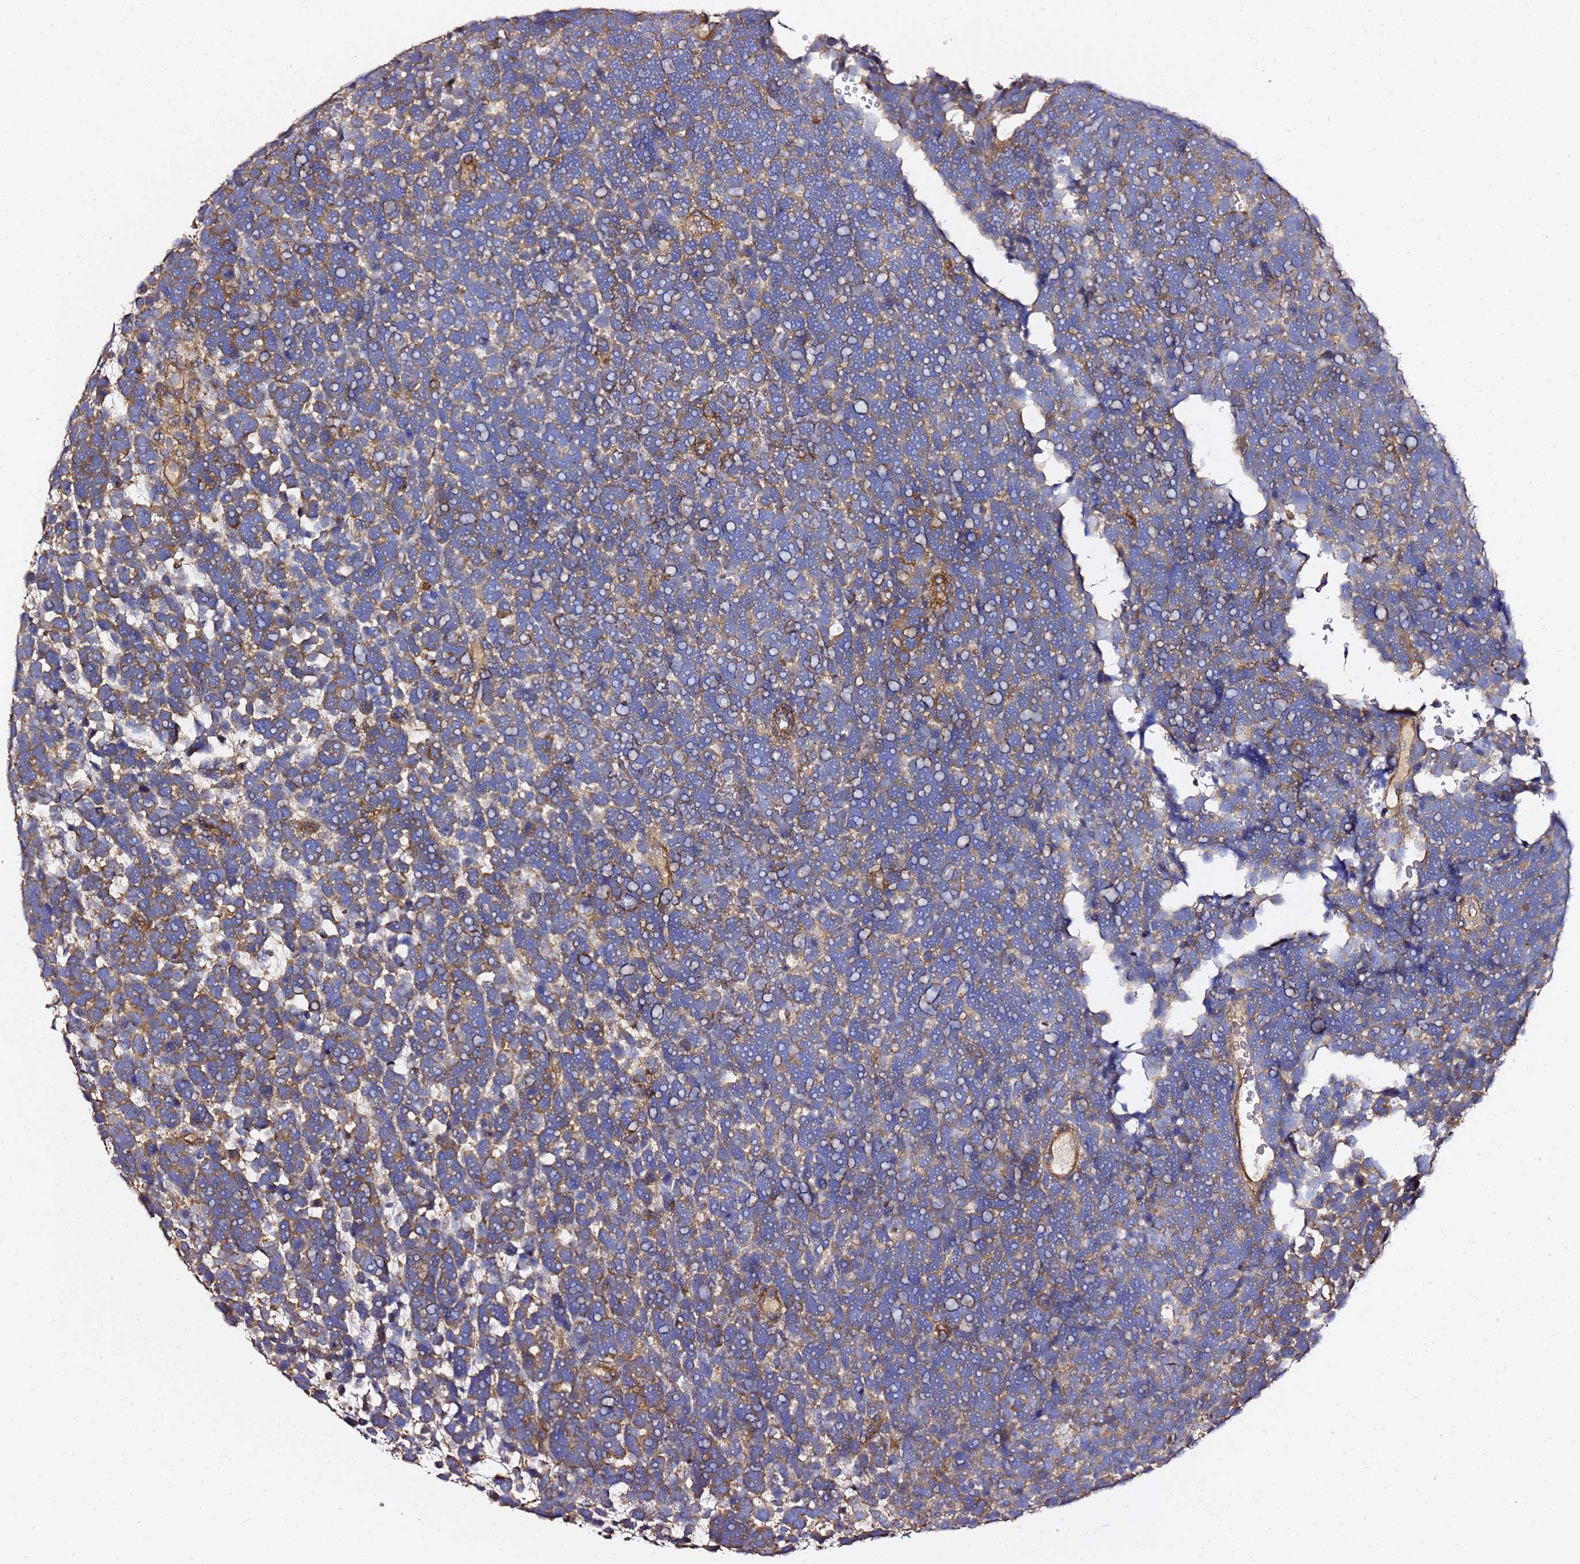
{"staining": {"intensity": "moderate", "quantity": "<25%", "location": "cytoplasmic/membranous"}, "tissue": "urothelial cancer", "cell_type": "Tumor cells", "image_type": "cancer", "snomed": [{"axis": "morphology", "description": "Urothelial carcinoma, High grade"}, {"axis": "topography", "description": "Urinary bladder"}], "caption": "High-grade urothelial carcinoma tissue demonstrates moderate cytoplasmic/membranous staining in about <25% of tumor cells, visualized by immunohistochemistry. (brown staining indicates protein expression, while blue staining denotes nuclei).", "gene": "ZFP36L2", "patient": {"sex": "female", "age": 82}}